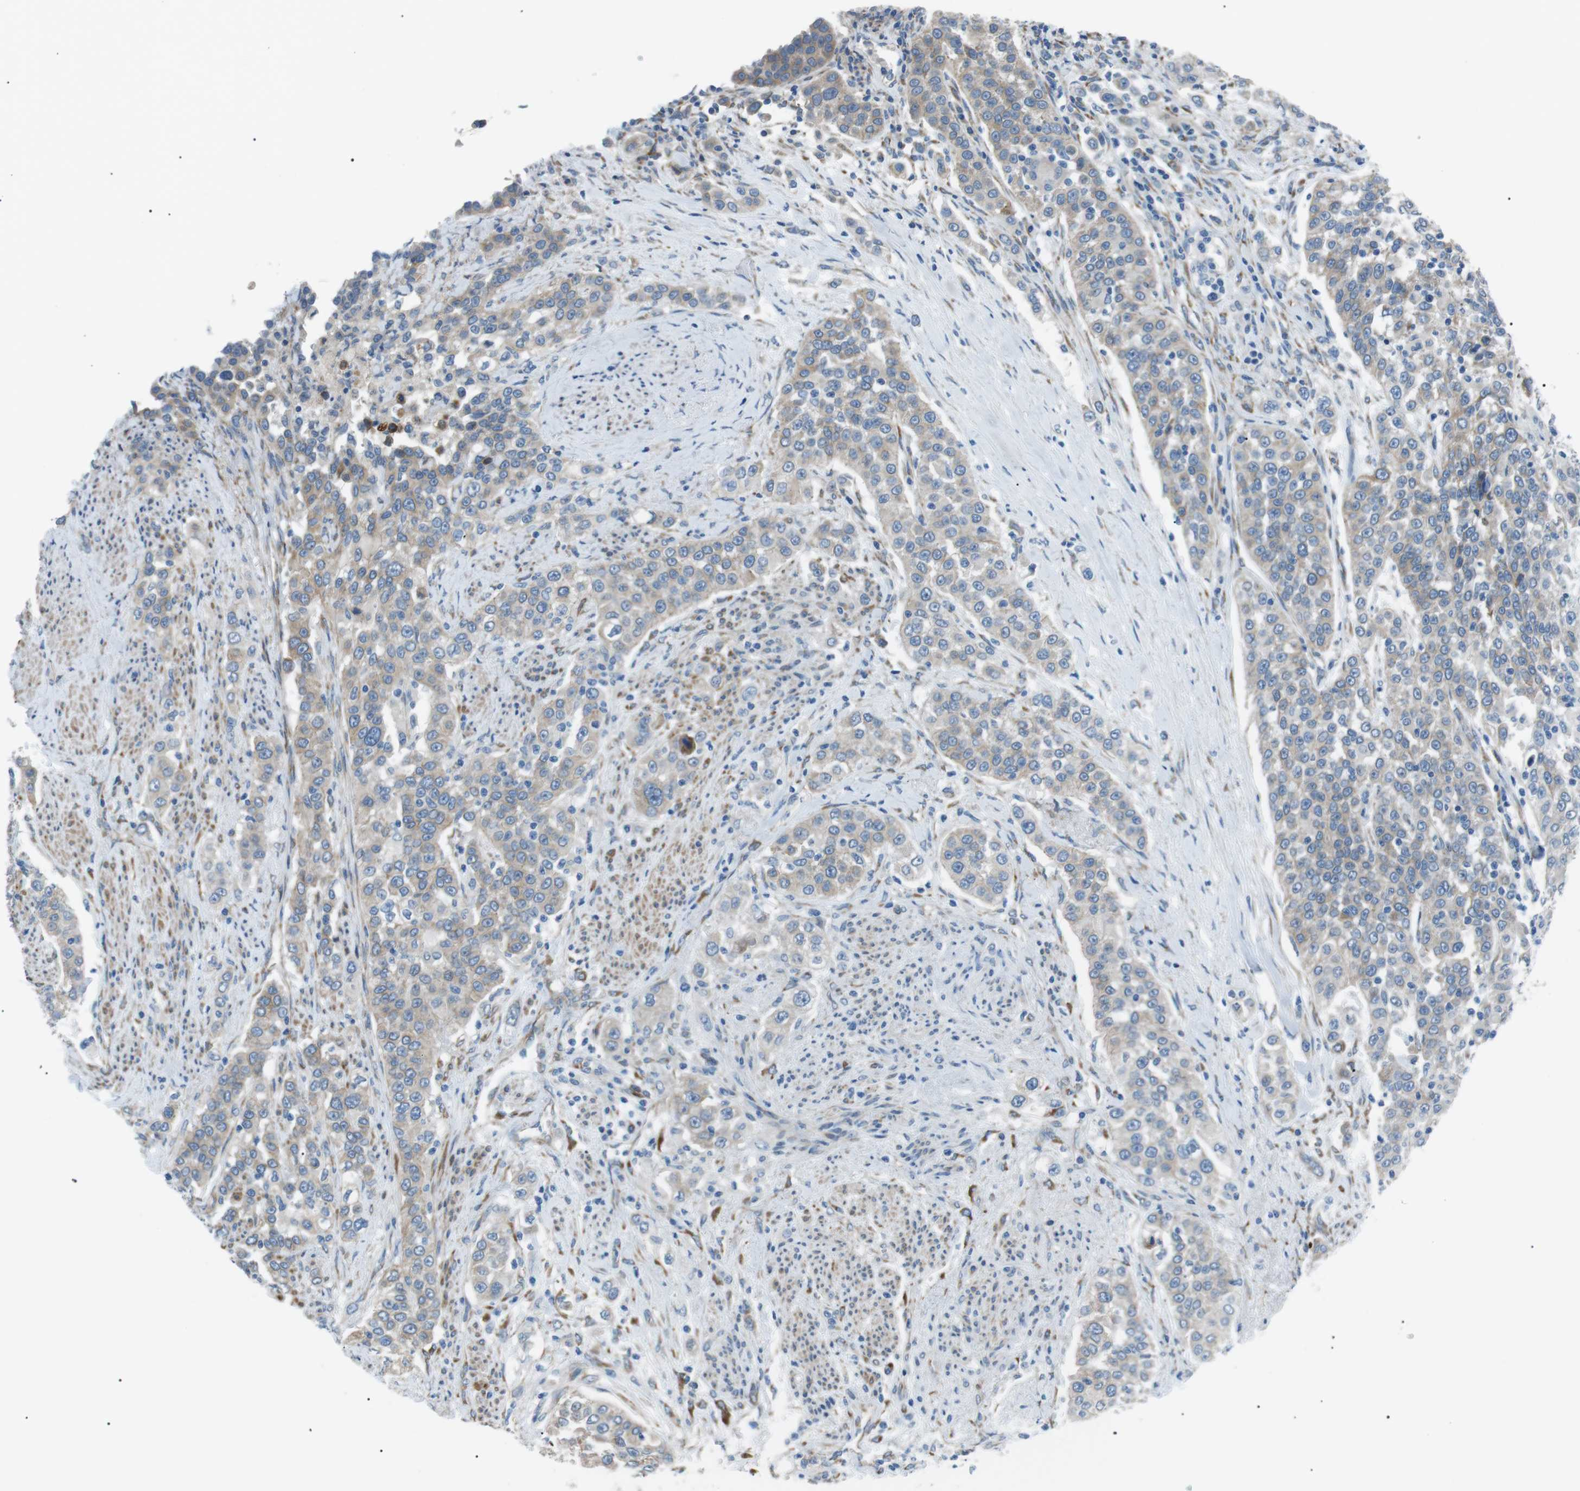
{"staining": {"intensity": "weak", "quantity": ">75%", "location": "cytoplasmic/membranous"}, "tissue": "urothelial cancer", "cell_type": "Tumor cells", "image_type": "cancer", "snomed": [{"axis": "morphology", "description": "Urothelial carcinoma, High grade"}, {"axis": "topography", "description": "Urinary bladder"}], "caption": "This photomicrograph reveals IHC staining of urothelial carcinoma (high-grade), with low weak cytoplasmic/membranous expression in about >75% of tumor cells.", "gene": "MTARC2", "patient": {"sex": "female", "age": 80}}